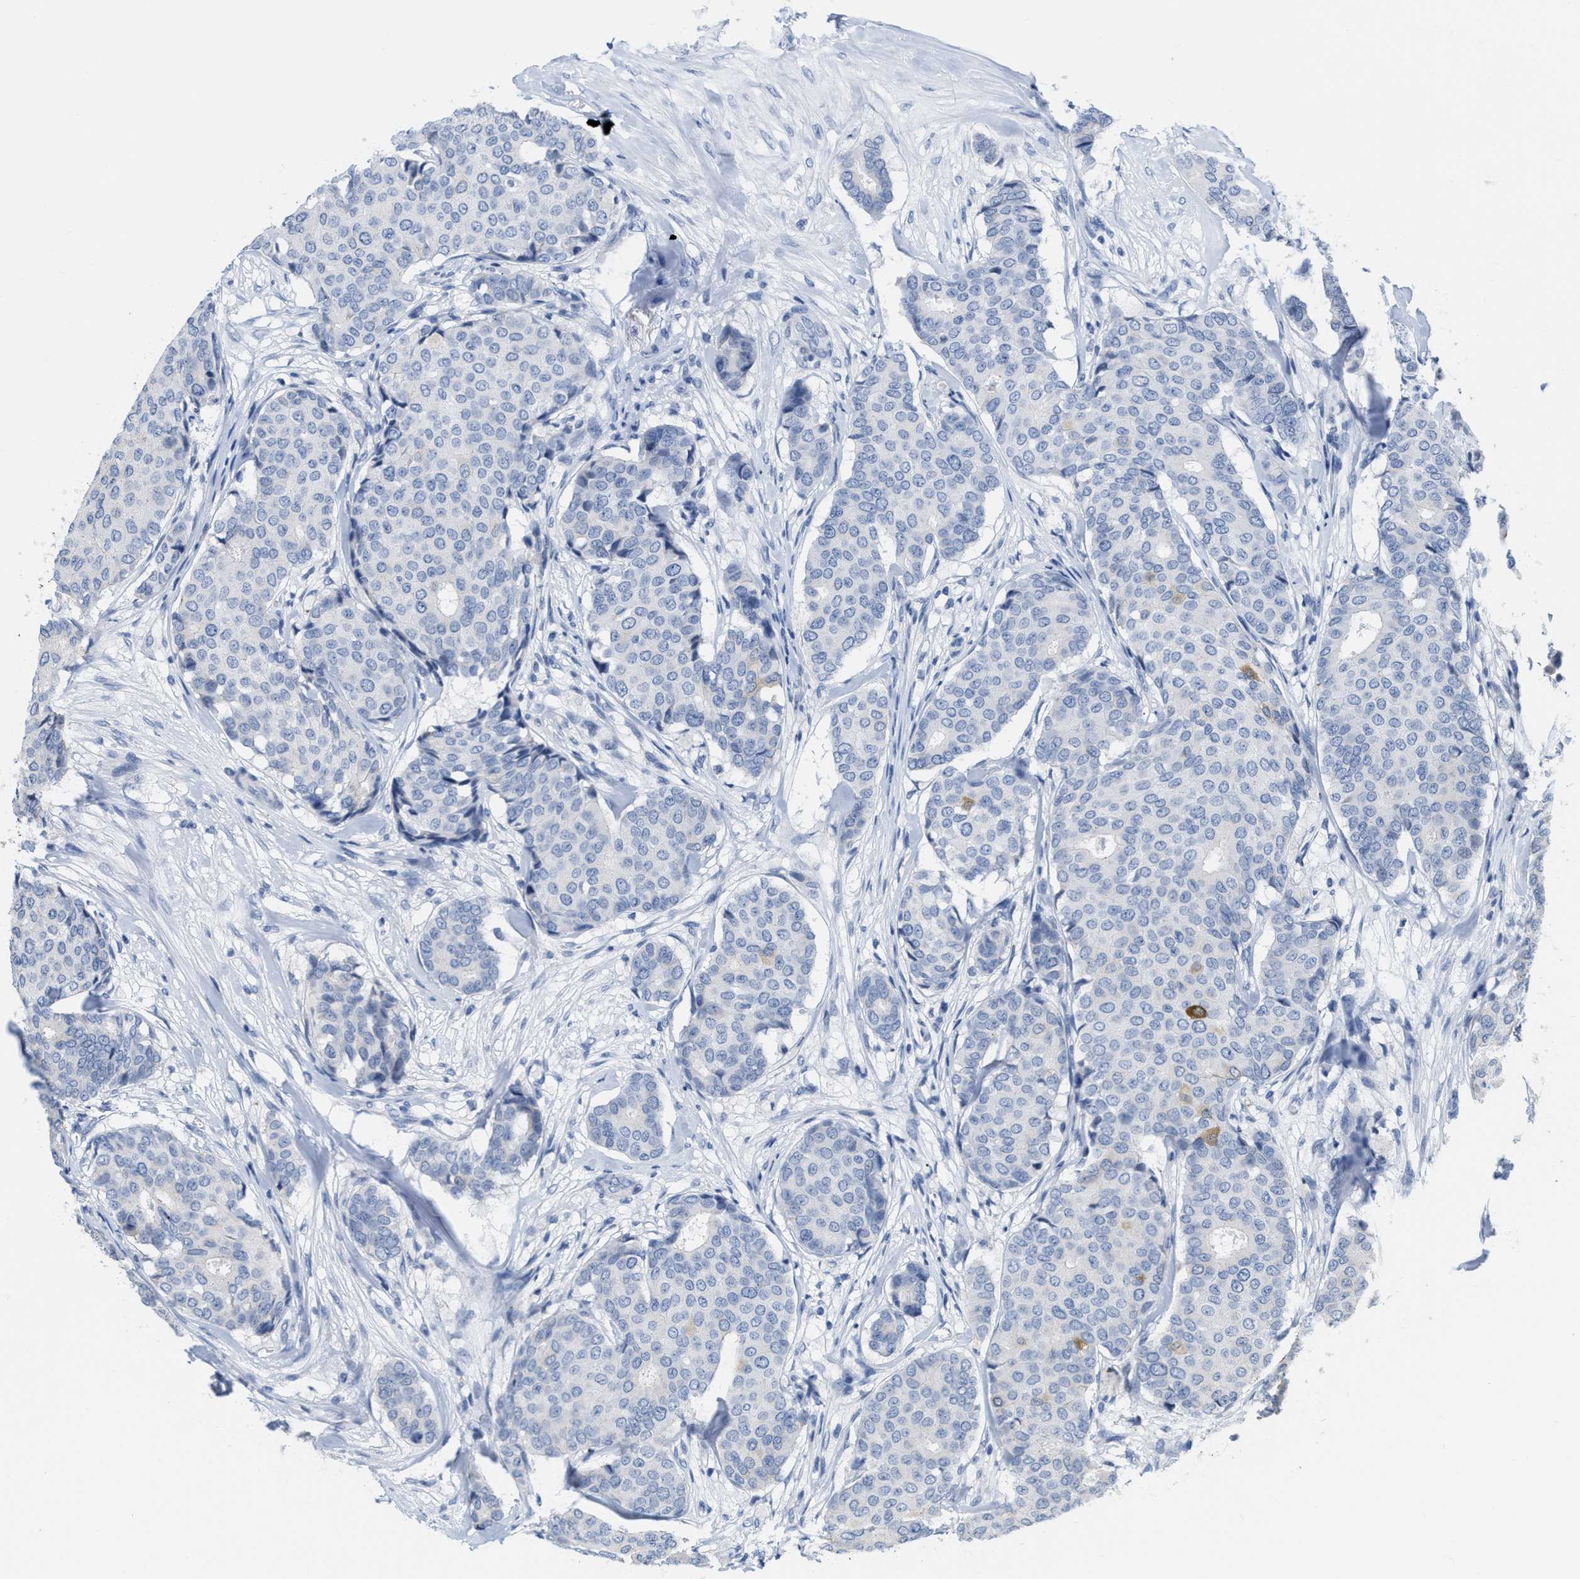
{"staining": {"intensity": "negative", "quantity": "none", "location": "none"}, "tissue": "breast cancer", "cell_type": "Tumor cells", "image_type": "cancer", "snomed": [{"axis": "morphology", "description": "Duct carcinoma"}, {"axis": "topography", "description": "Breast"}], "caption": "IHC histopathology image of breast cancer stained for a protein (brown), which exhibits no positivity in tumor cells. (Stains: DAB (3,3'-diaminobenzidine) IHC with hematoxylin counter stain, Microscopy: brightfield microscopy at high magnification).", "gene": "CRYM", "patient": {"sex": "female", "age": 75}}